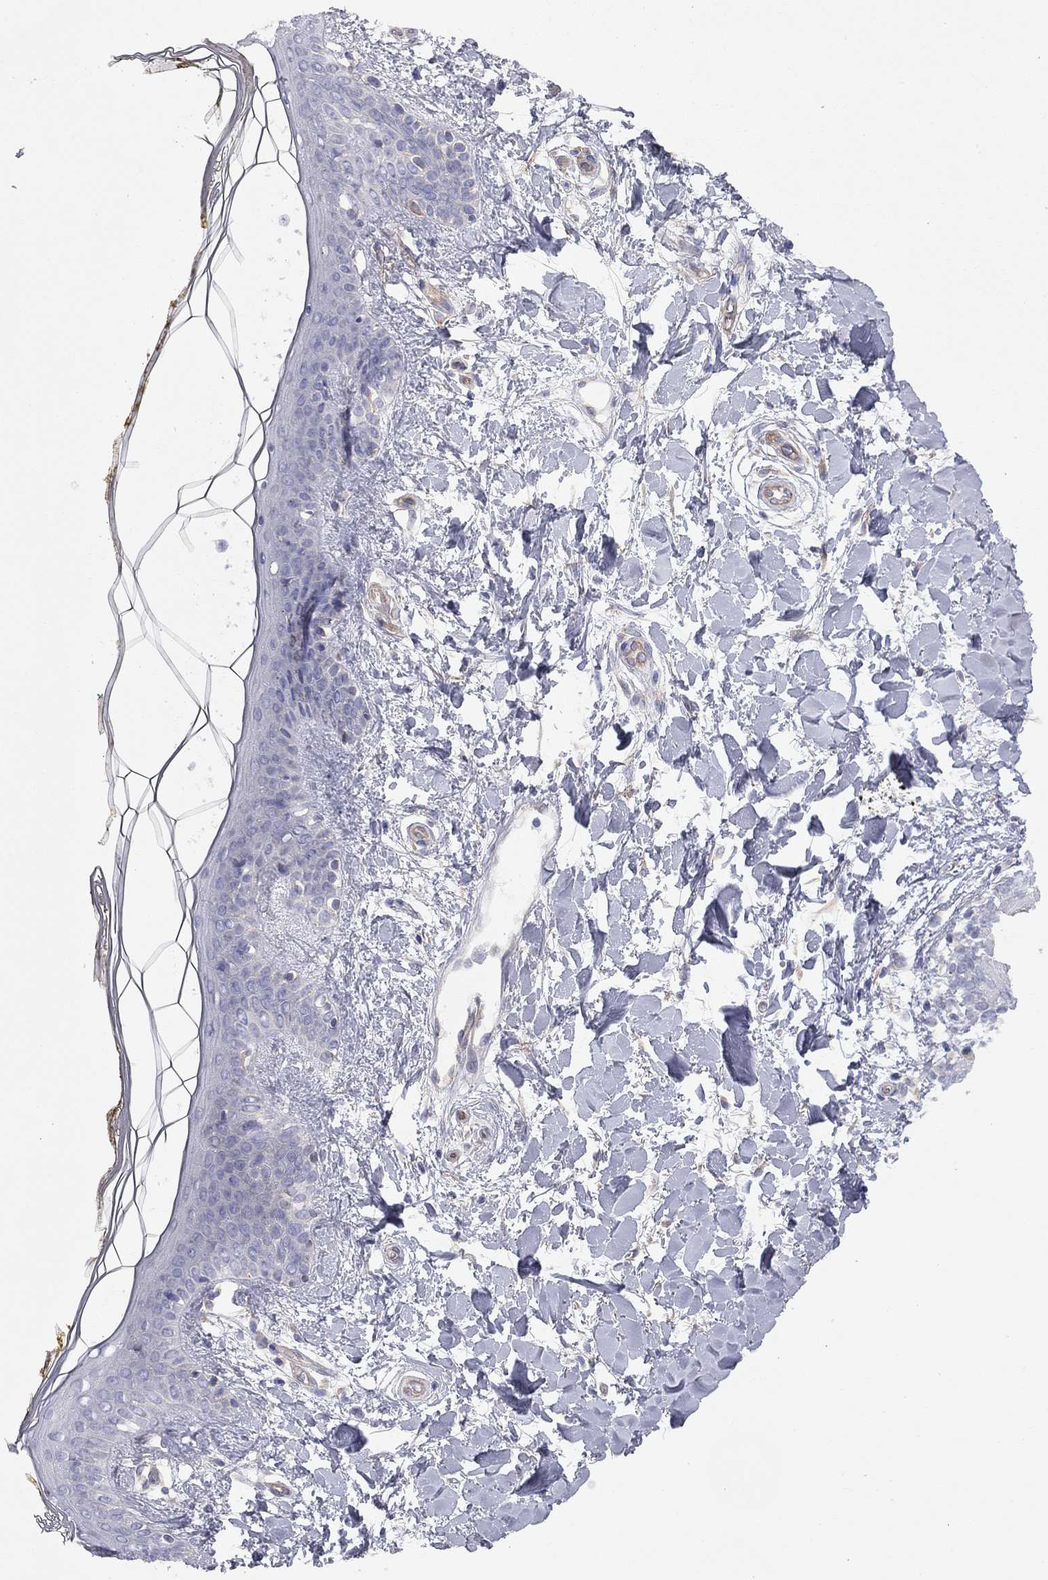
{"staining": {"intensity": "negative", "quantity": "none", "location": "none"}, "tissue": "skin", "cell_type": "Fibroblasts", "image_type": "normal", "snomed": [{"axis": "morphology", "description": "Normal tissue, NOS"}, {"axis": "topography", "description": "Skin"}], "caption": "The micrograph reveals no staining of fibroblasts in benign skin. The staining was performed using DAB (3,3'-diaminobenzidine) to visualize the protein expression in brown, while the nuclei were stained in blue with hematoxylin (Magnification: 20x).", "gene": "GPRC5B", "patient": {"sex": "female", "age": 34}}